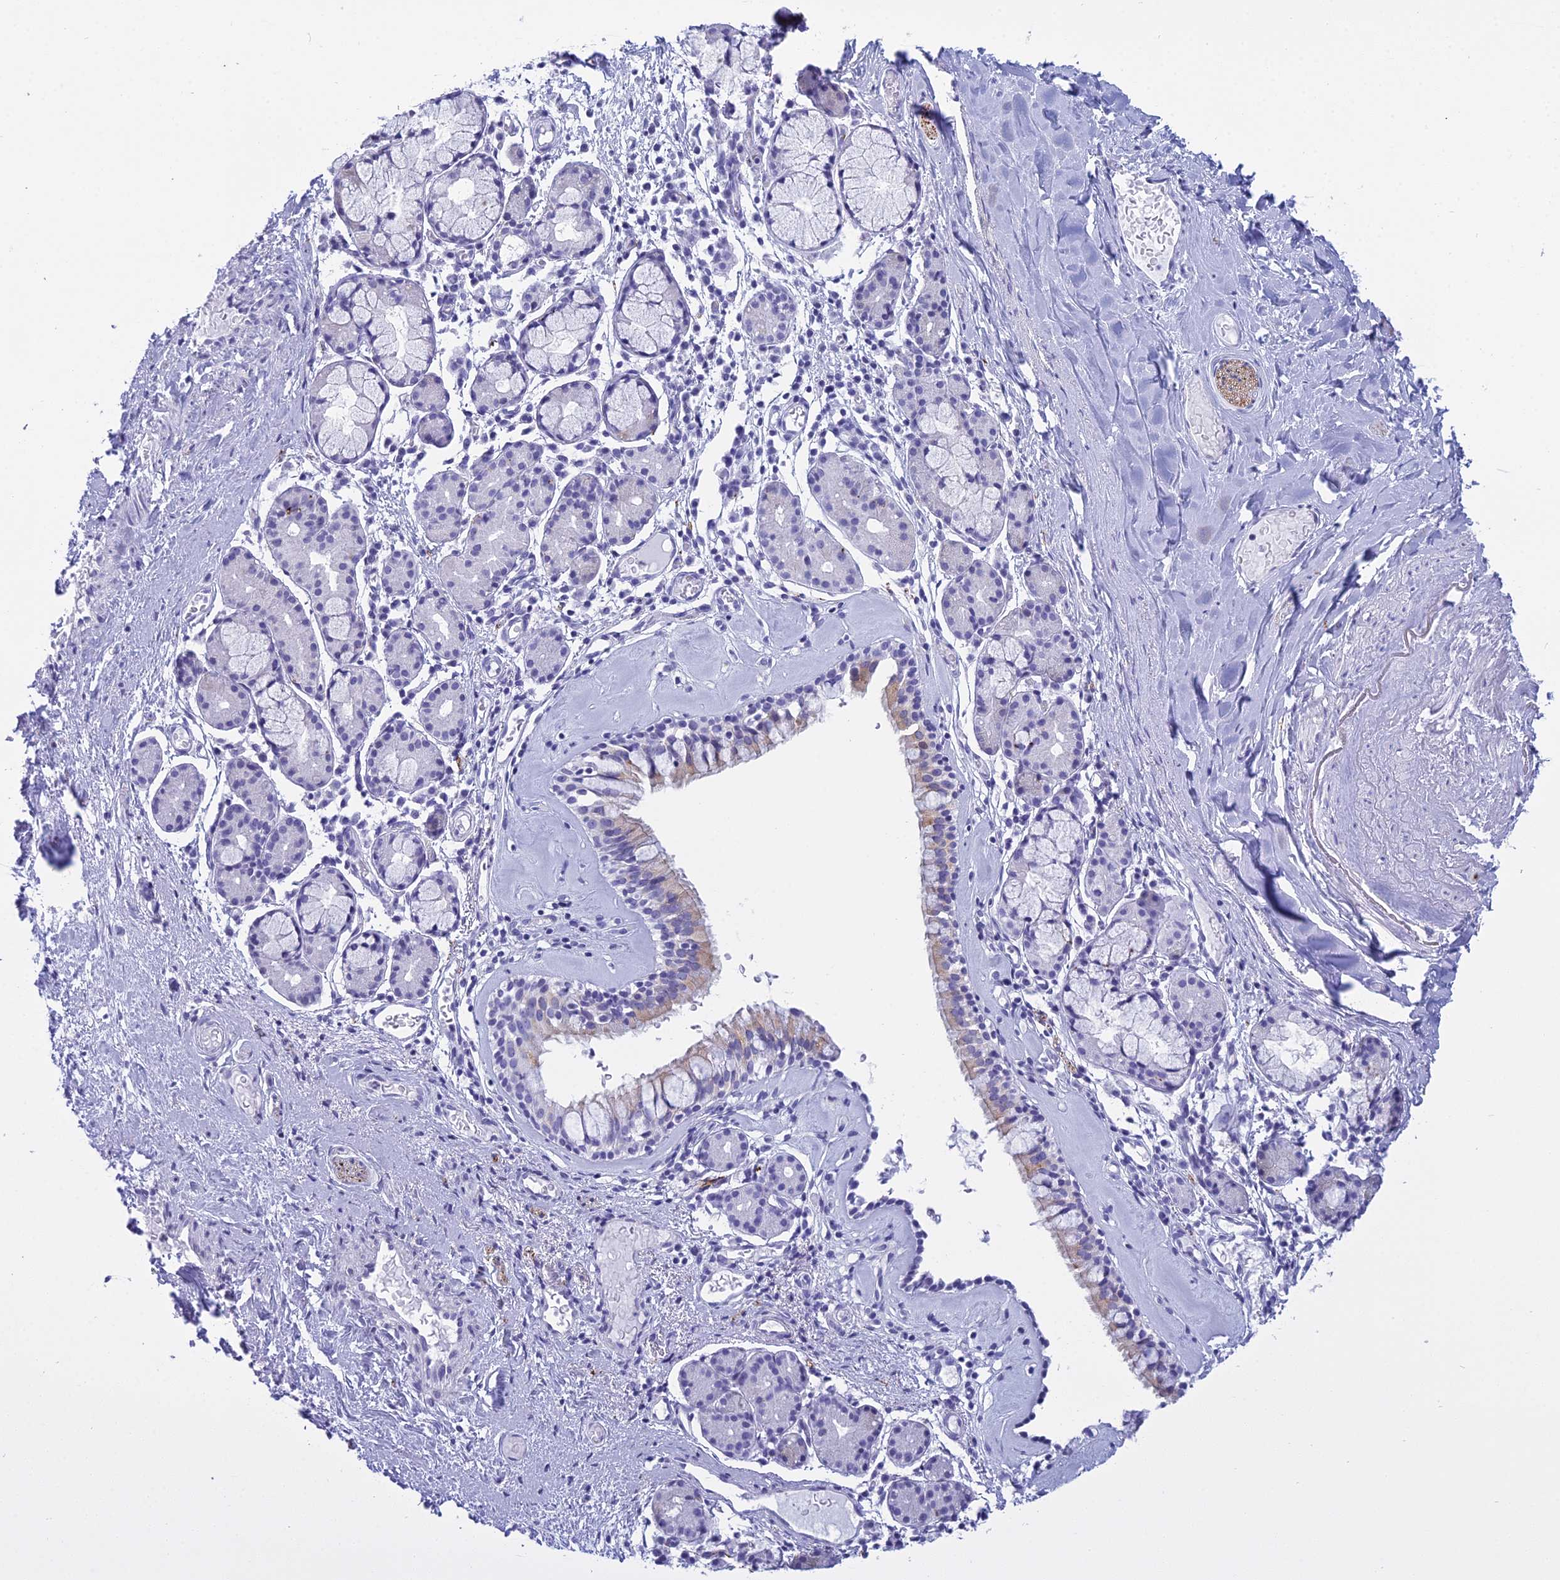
{"staining": {"intensity": "weak", "quantity": "<25%", "location": "cytoplasmic/membranous"}, "tissue": "nasopharynx", "cell_type": "Respiratory epithelial cells", "image_type": "normal", "snomed": [{"axis": "morphology", "description": "Normal tissue, NOS"}, {"axis": "topography", "description": "Nasopharynx"}], "caption": "Protein analysis of unremarkable nasopharynx exhibits no significant positivity in respiratory epithelial cells. (DAB (3,3'-diaminobenzidine) IHC with hematoxylin counter stain).", "gene": "MAP6", "patient": {"sex": "male", "age": 82}}